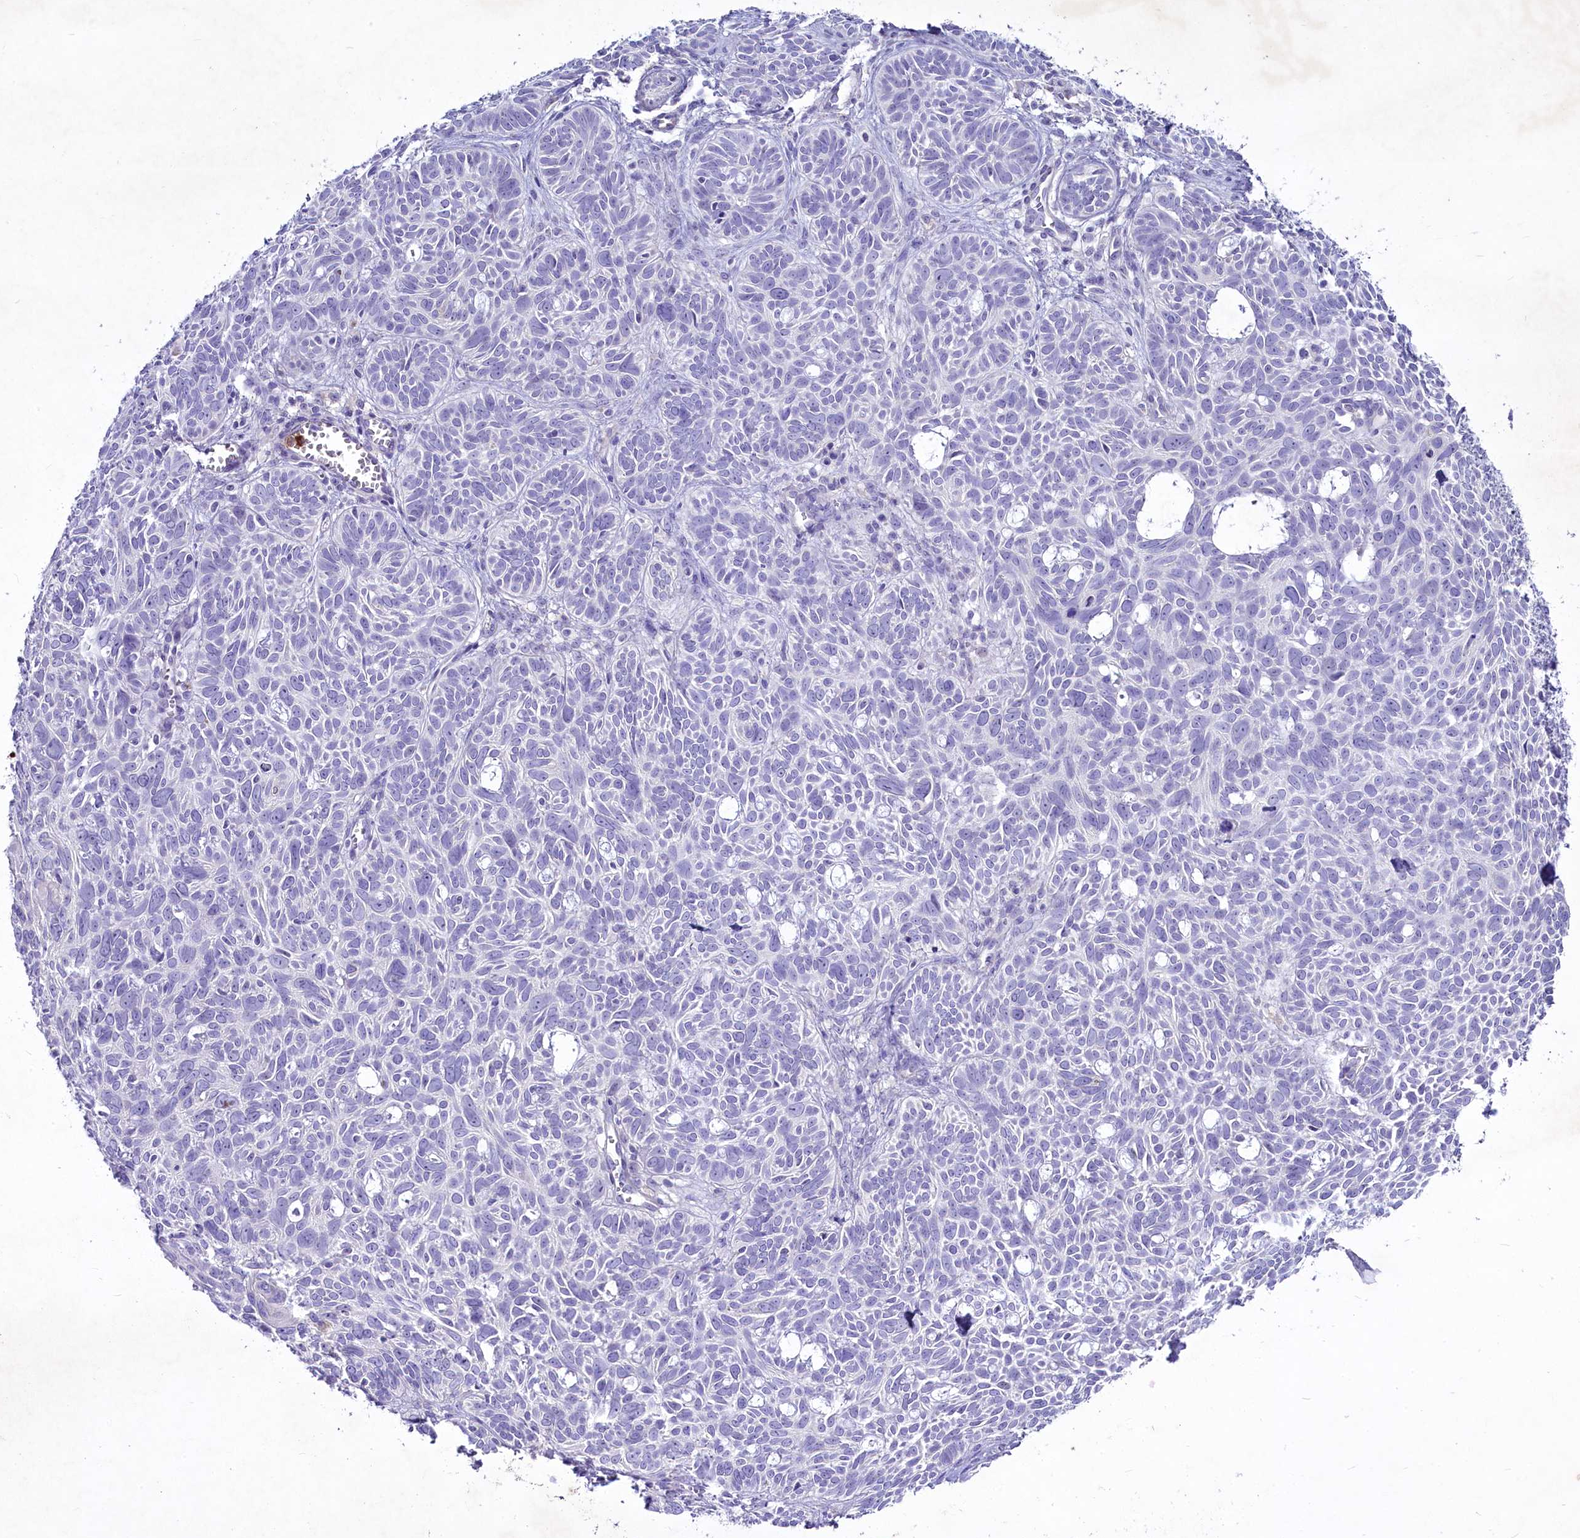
{"staining": {"intensity": "negative", "quantity": "none", "location": "none"}, "tissue": "skin cancer", "cell_type": "Tumor cells", "image_type": "cancer", "snomed": [{"axis": "morphology", "description": "Basal cell carcinoma"}, {"axis": "topography", "description": "Skin"}], "caption": "An immunohistochemistry (IHC) histopathology image of skin cancer is shown. There is no staining in tumor cells of skin cancer.", "gene": "FAM209B", "patient": {"sex": "male", "age": 69}}